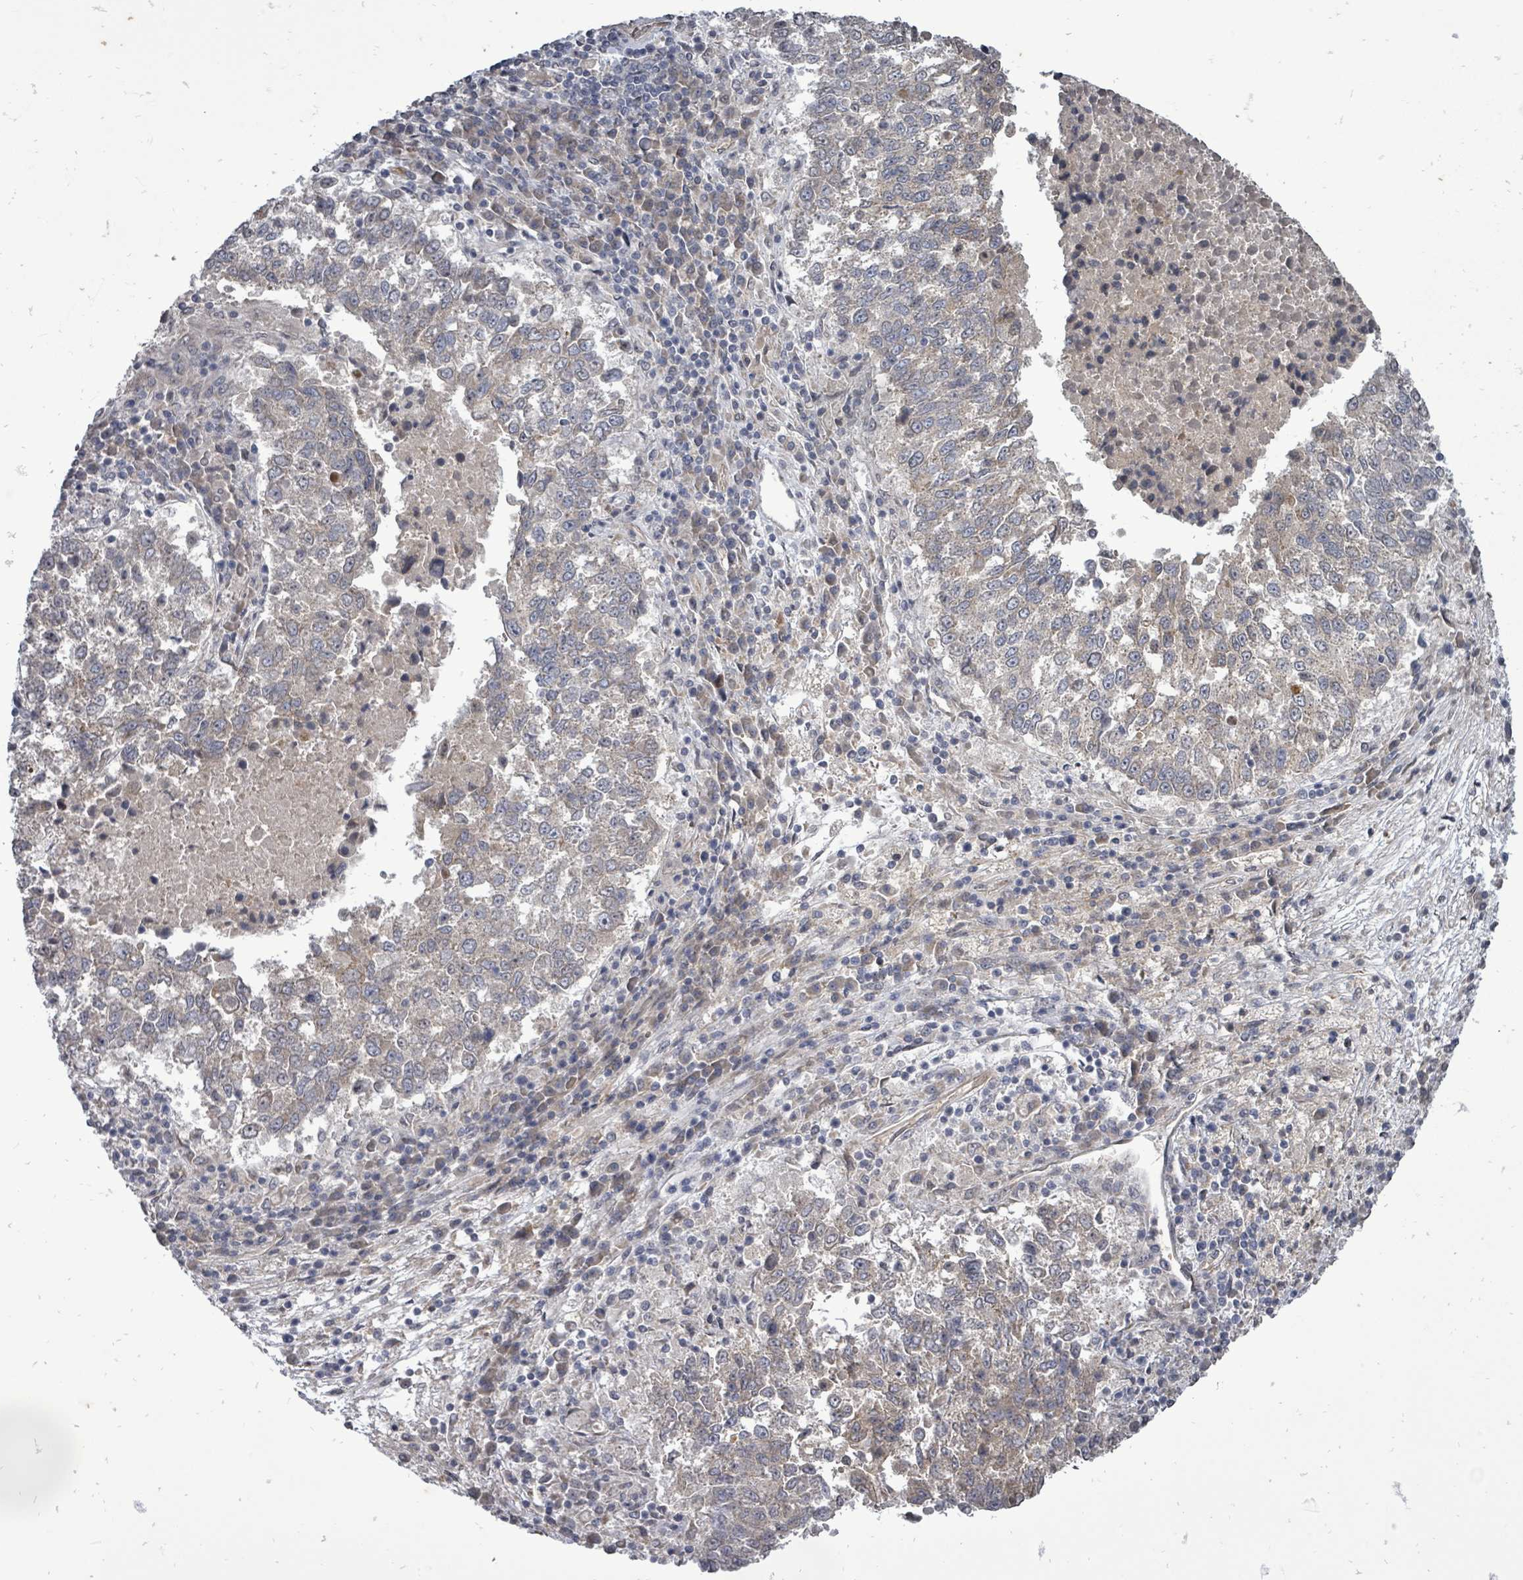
{"staining": {"intensity": "weak", "quantity": "<25%", "location": "cytoplasmic/membranous"}, "tissue": "lung cancer", "cell_type": "Tumor cells", "image_type": "cancer", "snomed": [{"axis": "morphology", "description": "Squamous cell carcinoma, NOS"}, {"axis": "topography", "description": "Lung"}], "caption": "DAB immunohistochemical staining of human lung squamous cell carcinoma reveals no significant expression in tumor cells. (Stains: DAB (3,3'-diaminobenzidine) immunohistochemistry with hematoxylin counter stain, Microscopy: brightfield microscopy at high magnification).", "gene": "RALGAPB", "patient": {"sex": "male", "age": 73}}